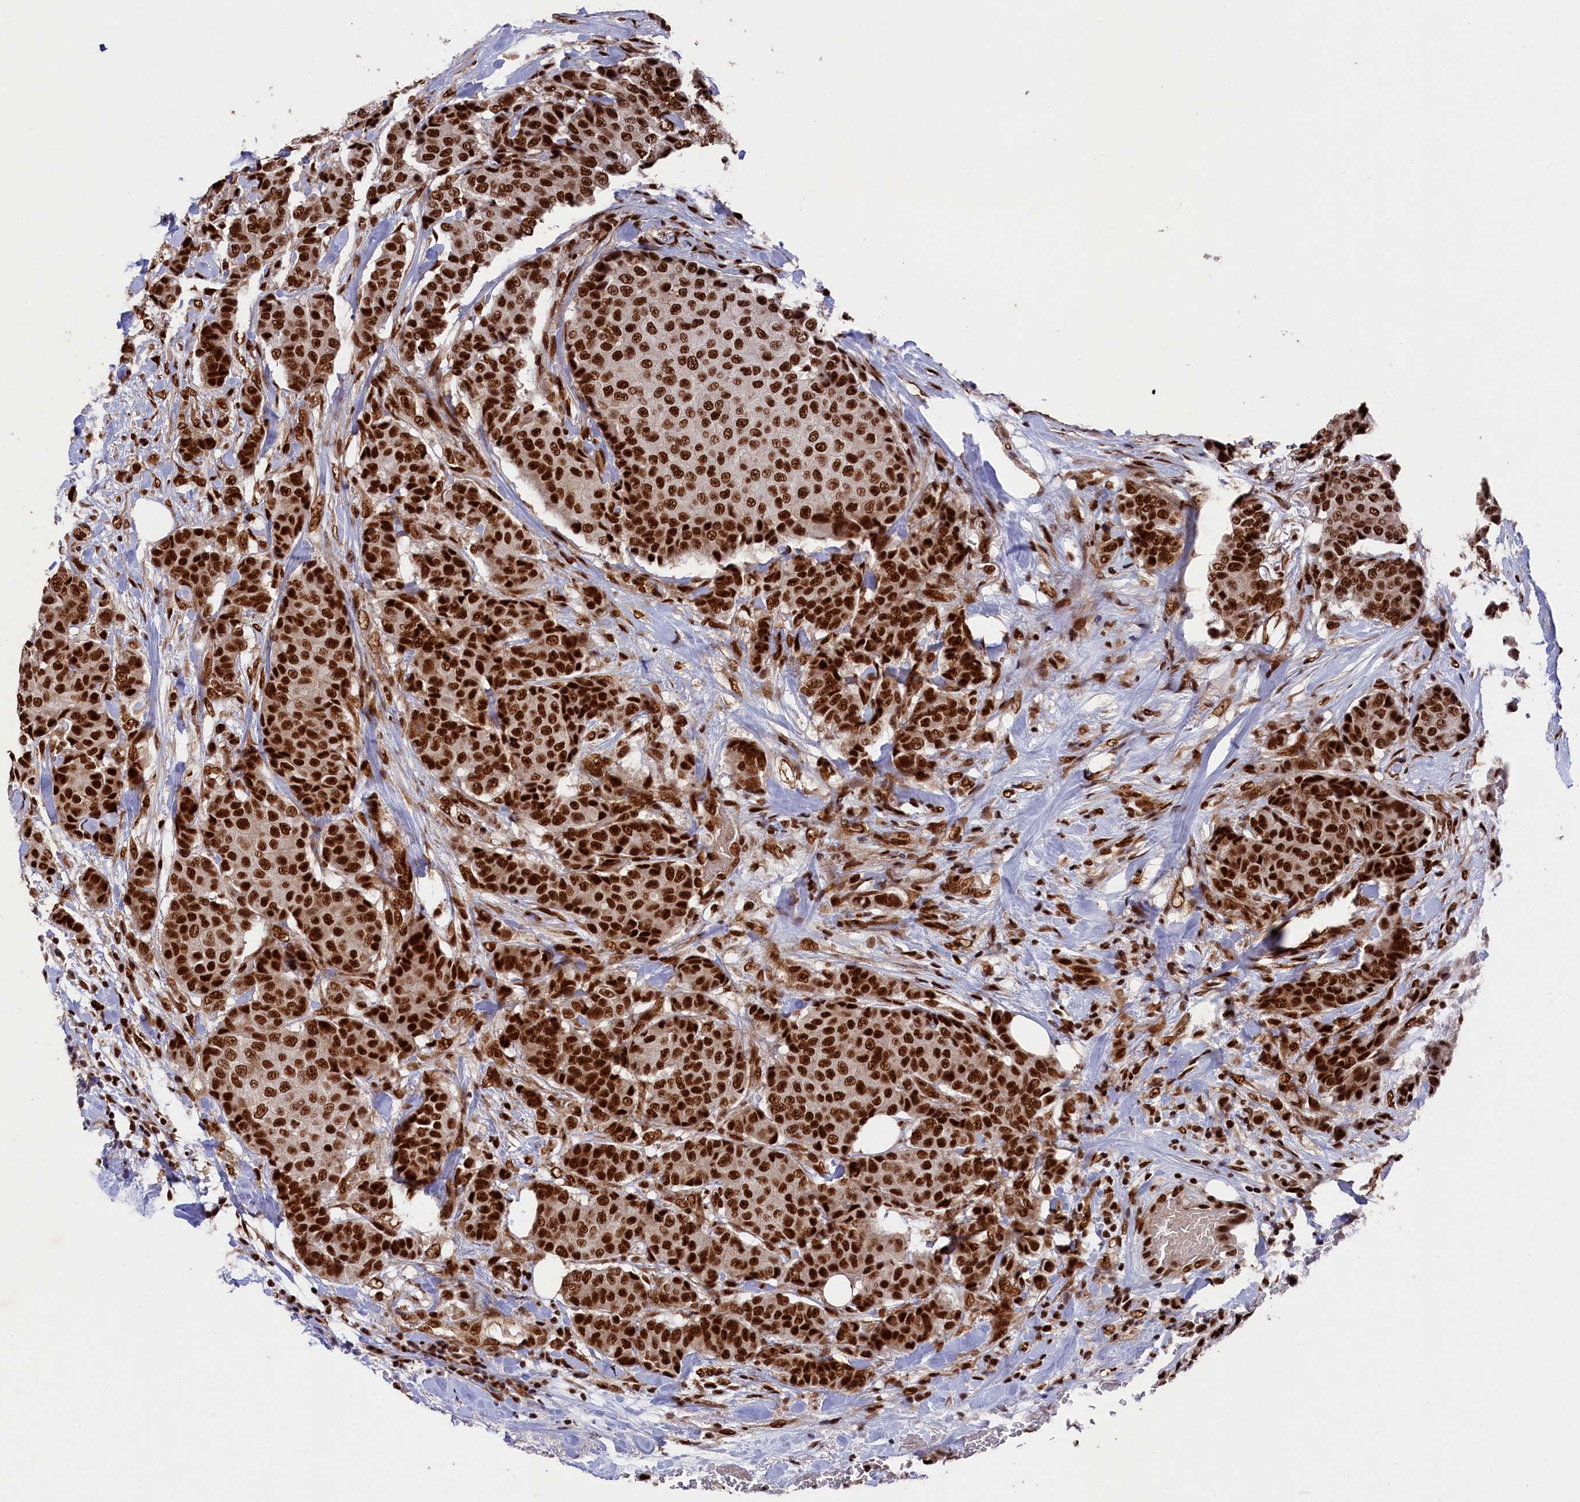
{"staining": {"intensity": "strong", "quantity": ">75%", "location": "nuclear"}, "tissue": "breast cancer", "cell_type": "Tumor cells", "image_type": "cancer", "snomed": [{"axis": "morphology", "description": "Duct carcinoma"}, {"axis": "topography", "description": "Breast"}], "caption": "An immunohistochemistry (IHC) histopathology image of tumor tissue is shown. Protein staining in brown shows strong nuclear positivity in breast intraductal carcinoma within tumor cells.", "gene": "PRPF31", "patient": {"sex": "female", "age": 75}}